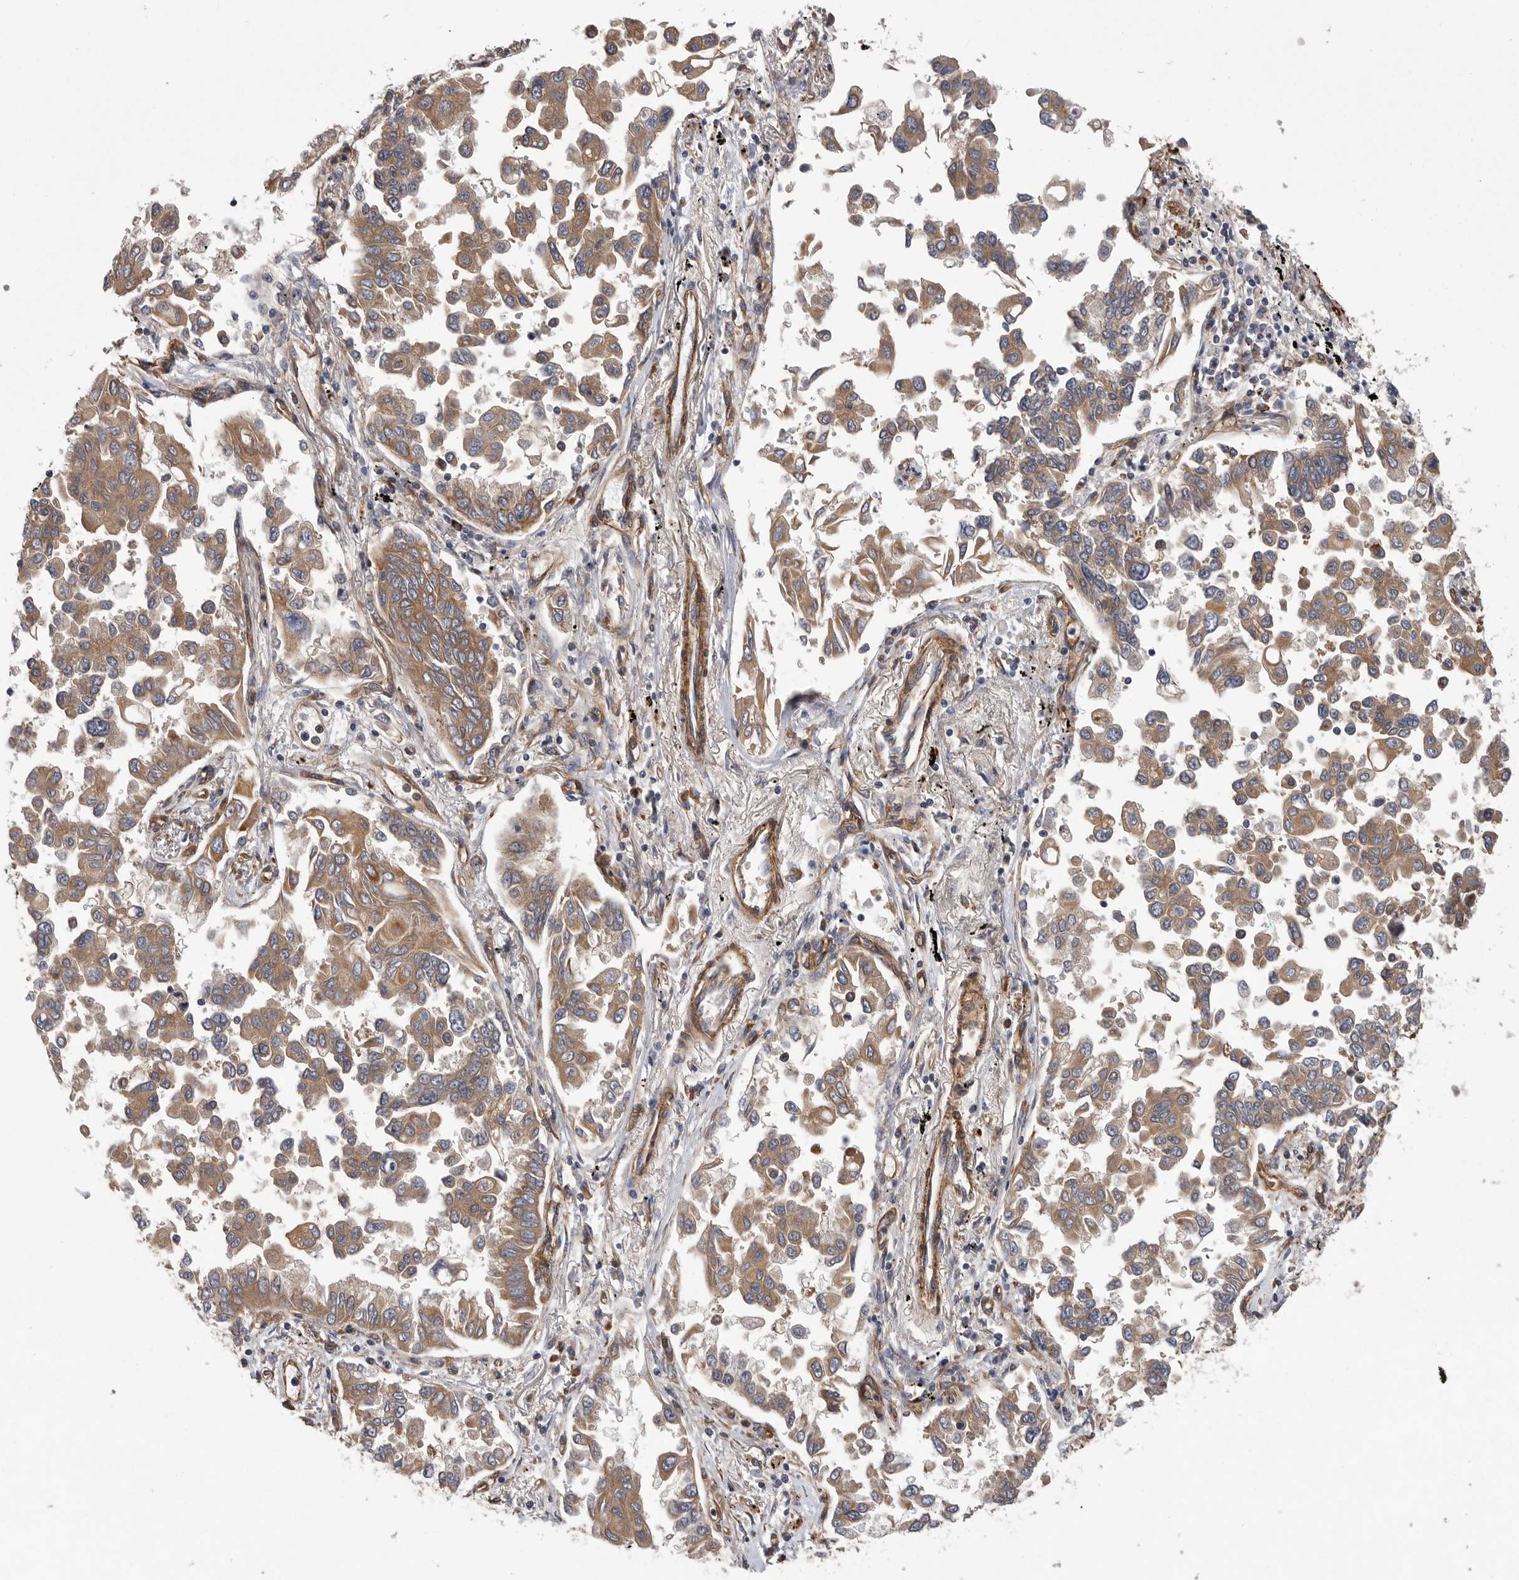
{"staining": {"intensity": "moderate", "quantity": ">75%", "location": "cytoplasmic/membranous"}, "tissue": "lung cancer", "cell_type": "Tumor cells", "image_type": "cancer", "snomed": [{"axis": "morphology", "description": "Adenocarcinoma, NOS"}, {"axis": "topography", "description": "Lung"}], "caption": "A micrograph of human lung adenocarcinoma stained for a protein reveals moderate cytoplasmic/membranous brown staining in tumor cells.", "gene": "OXR1", "patient": {"sex": "female", "age": 67}}